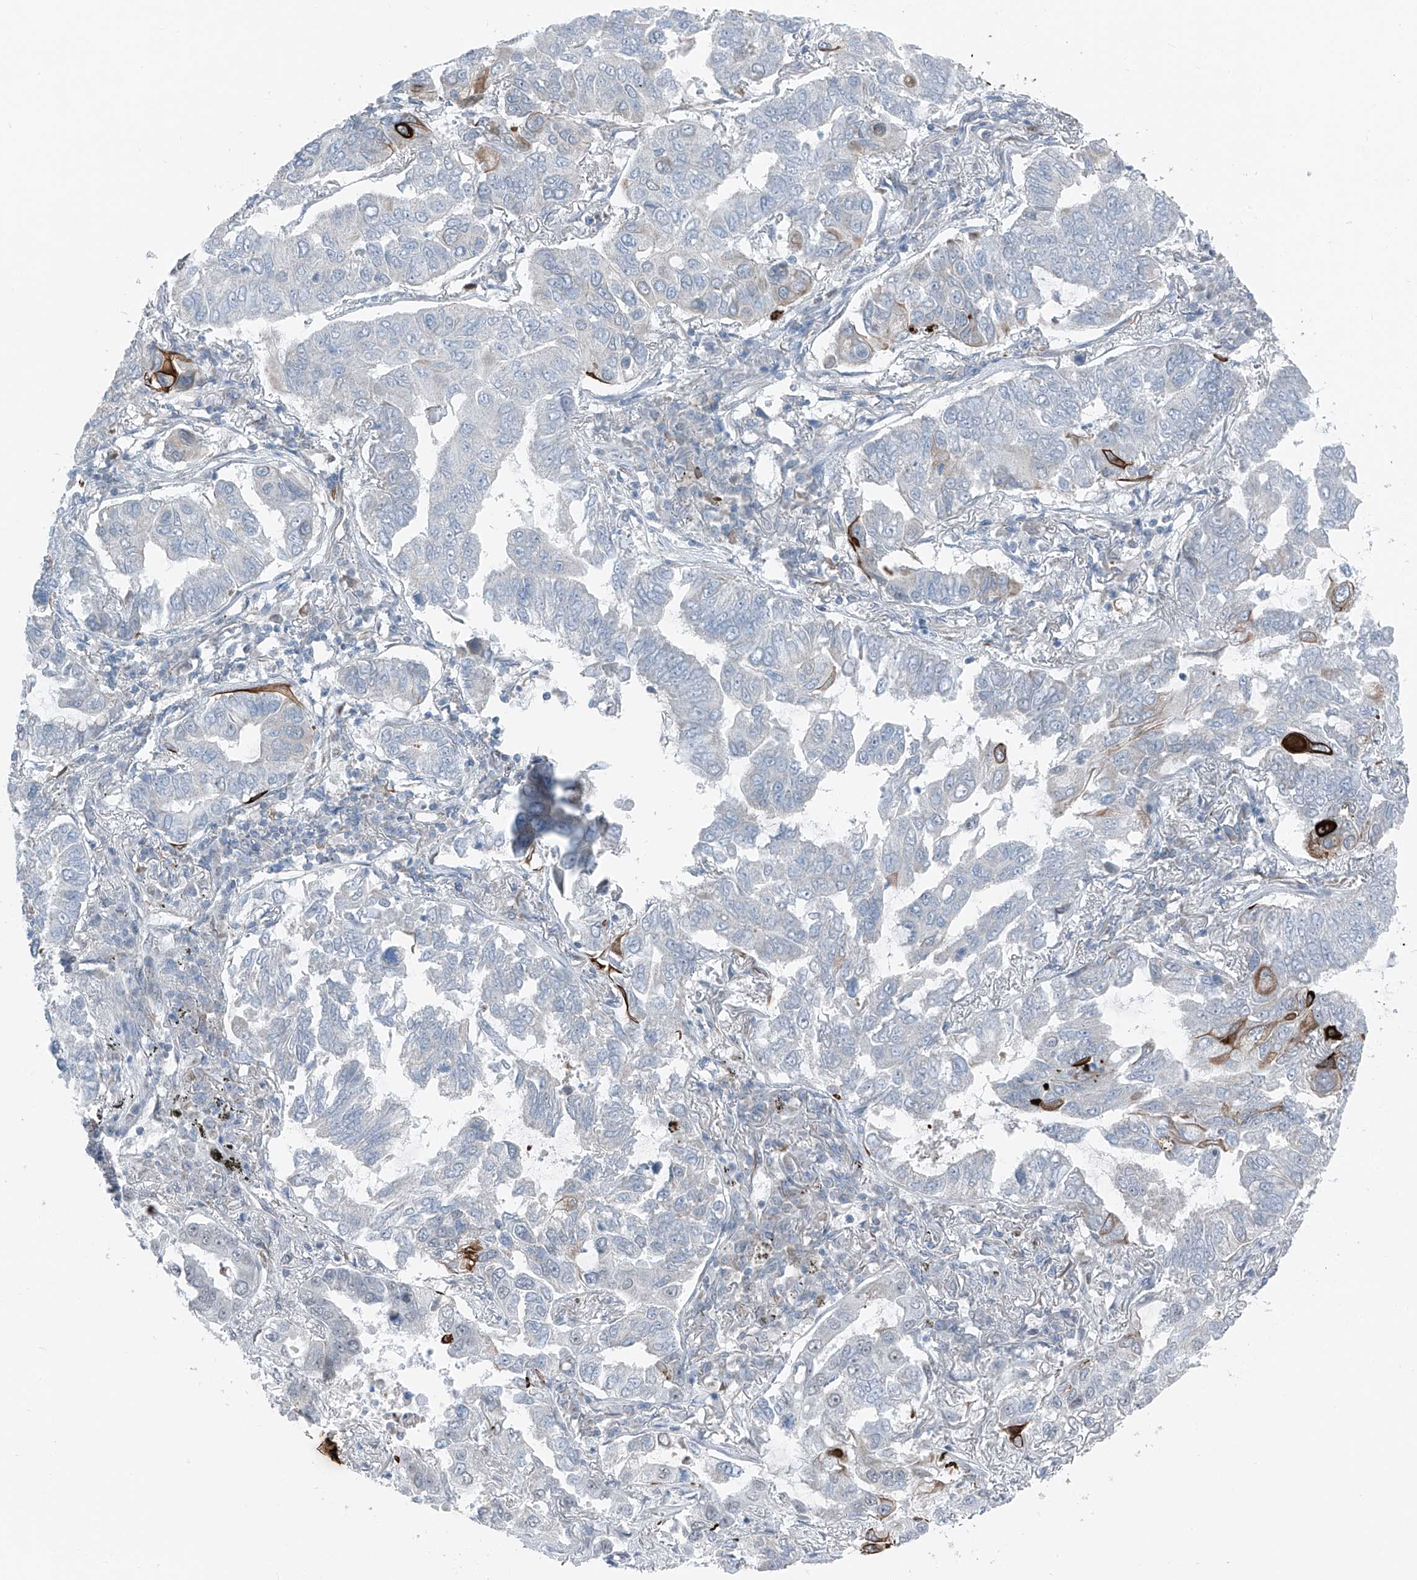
{"staining": {"intensity": "negative", "quantity": "none", "location": "none"}, "tissue": "lung cancer", "cell_type": "Tumor cells", "image_type": "cancer", "snomed": [{"axis": "morphology", "description": "Adenocarcinoma, NOS"}, {"axis": "topography", "description": "Lung"}], "caption": "This is a photomicrograph of IHC staining of lung adenocarcinoma, which shows no positivity in tumor cells.", "gene": "DYRK1B", "patient": {"sex": "male", "age": 64}}